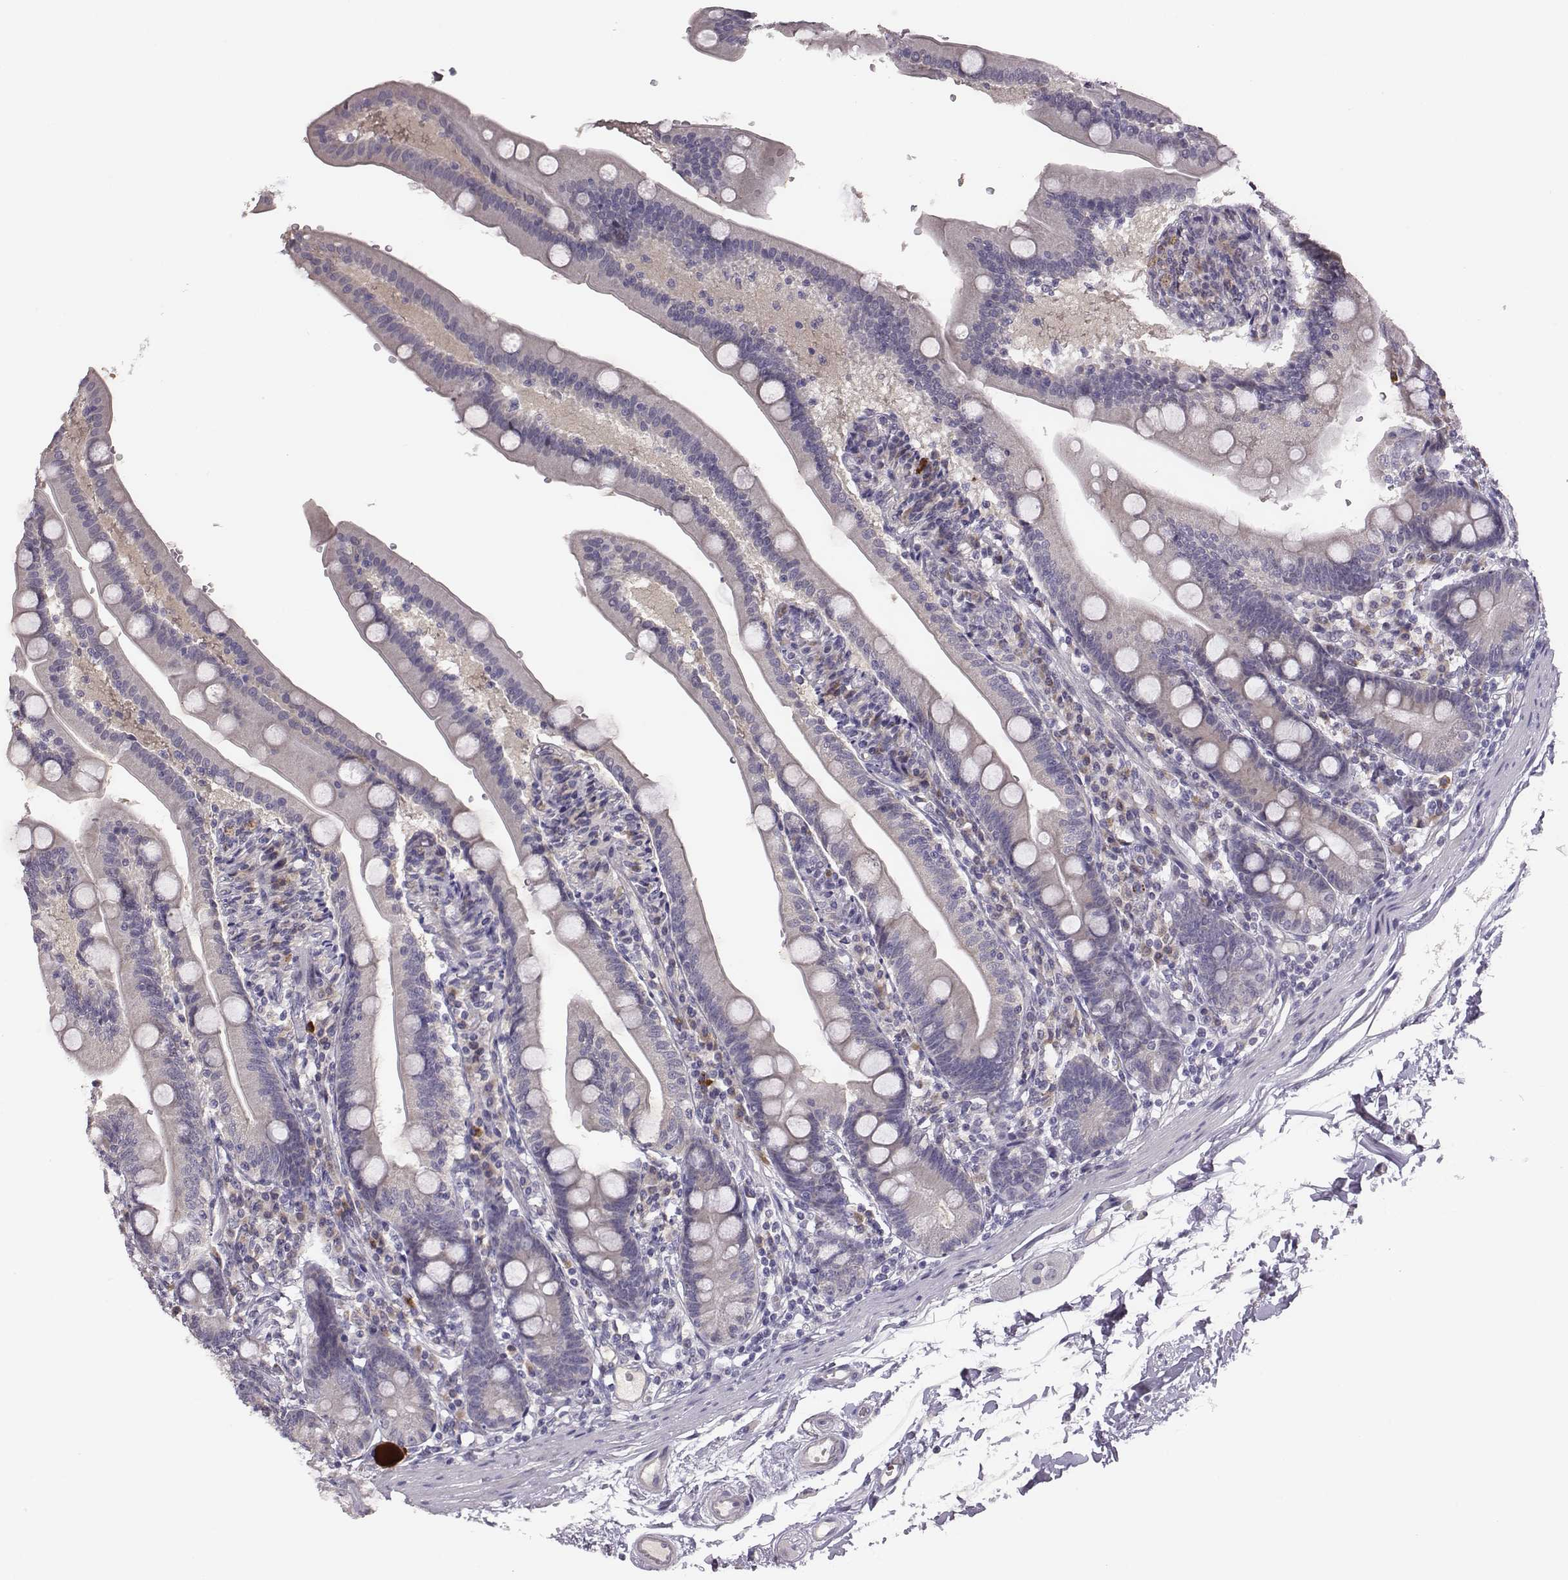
{"staining": {"intensity": "negative", "quantity": "none", "location": "none"}, "tissue": "duodenum", "cell_type": "Glandular cells", "image_type": "normal", "snomed": [{"axis": "morphology", "description": "Normal tissue, NOS"}, {"axis": "topography", "description": "Duodenum"}], "caption": "Histopathology image shows no significant protein positivity in glandular cells of unremarkable duodenum.", "gene": "KMO", "patient": {"sex": "female", "age": 67}}